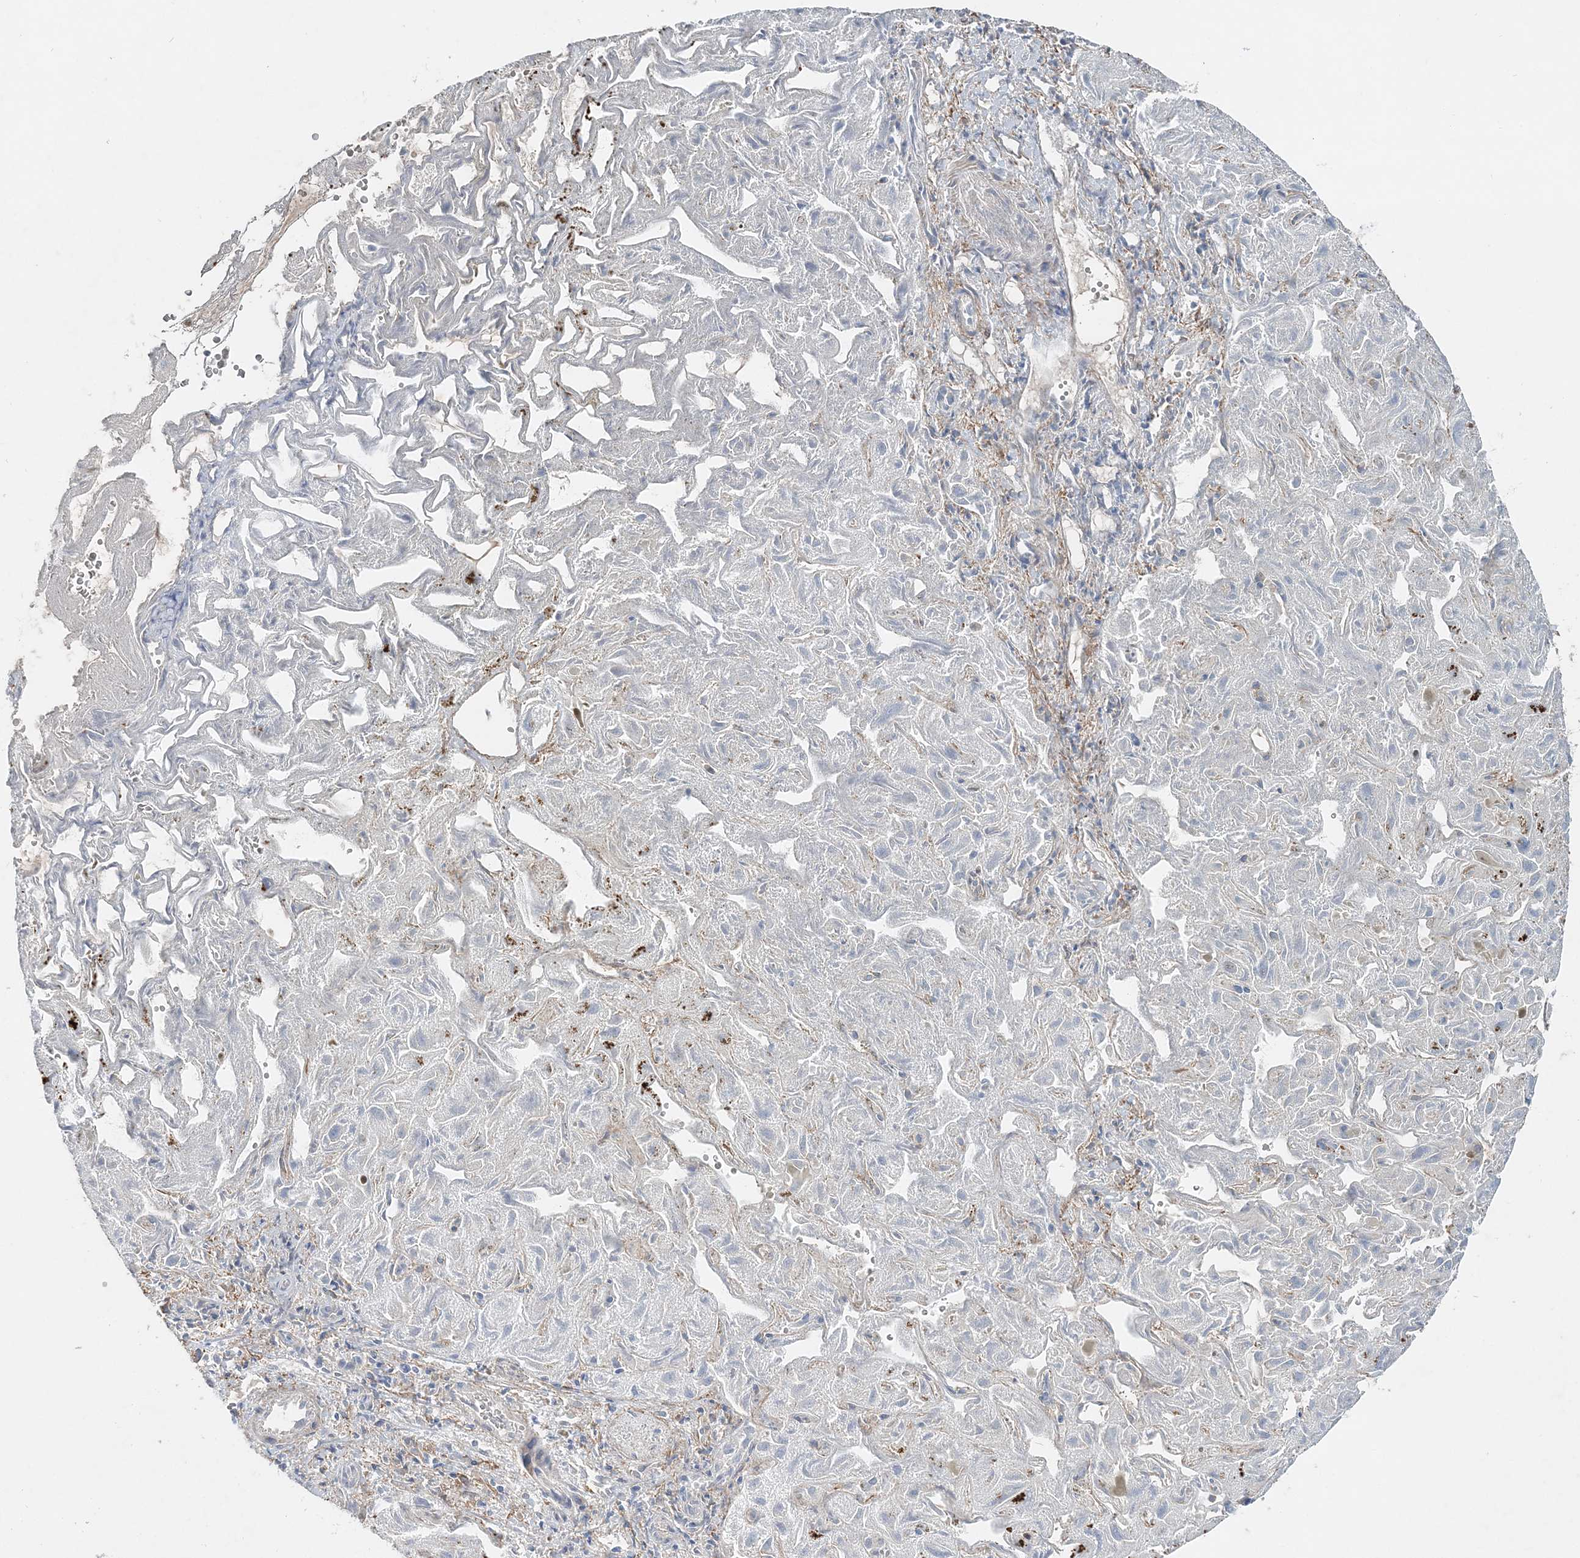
{"staining": {"intensity": "negative", "quantity": "none", "location": "none"}, "tissue": "liver cancer", "cell_type": "Tumor cells", "image_type": "cancer", "snomed": [{"axis": "morphology", "description": "Cholangiocarcinoma"}, {"axis": "topography", "description": "Liver"}], "caption": "IHC of human cholangiocarcinoma (liver) demonstrates no positivity in tumor cells.", "gene": "LRPPRC", "patient": {"sex": "female", "age": 52}}